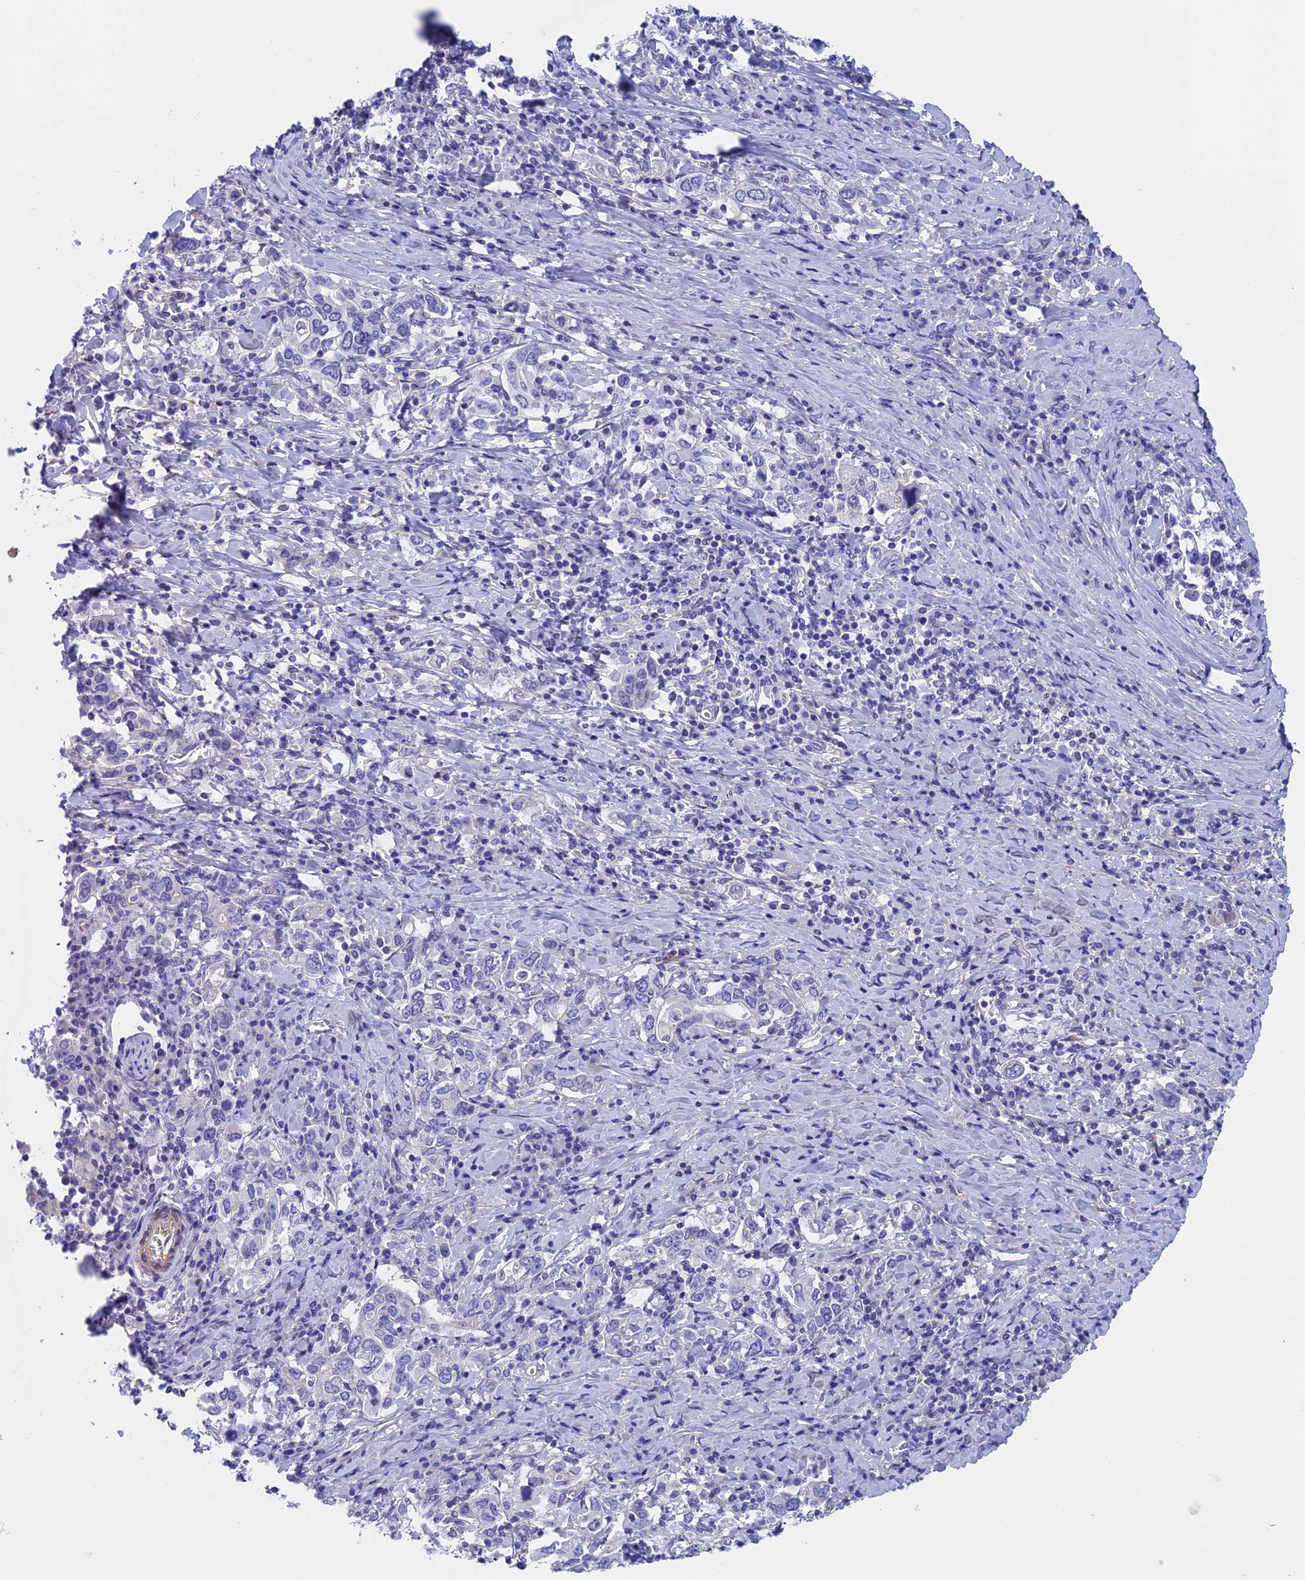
{"staining": {"intensity": "negative", "quantity": "none", "location": "none"}, "tissue": "stomach cancer", "cell_type": "Tumor cells", "image_type": "cancer", "snomed": [{"axis": "morphology", "description": "Adenocarcinoma, NOS"}, {"axis": "topography", "description": "Stomach, upper"}, {"axis": "topography", "description": "Stomach"}], "caption": "Tumor cells are negative for brown protein staining in stomach cancer (adenocarcinoma).", "gene": "ADH7", "patient": {"sex": "male", "age": 62}}